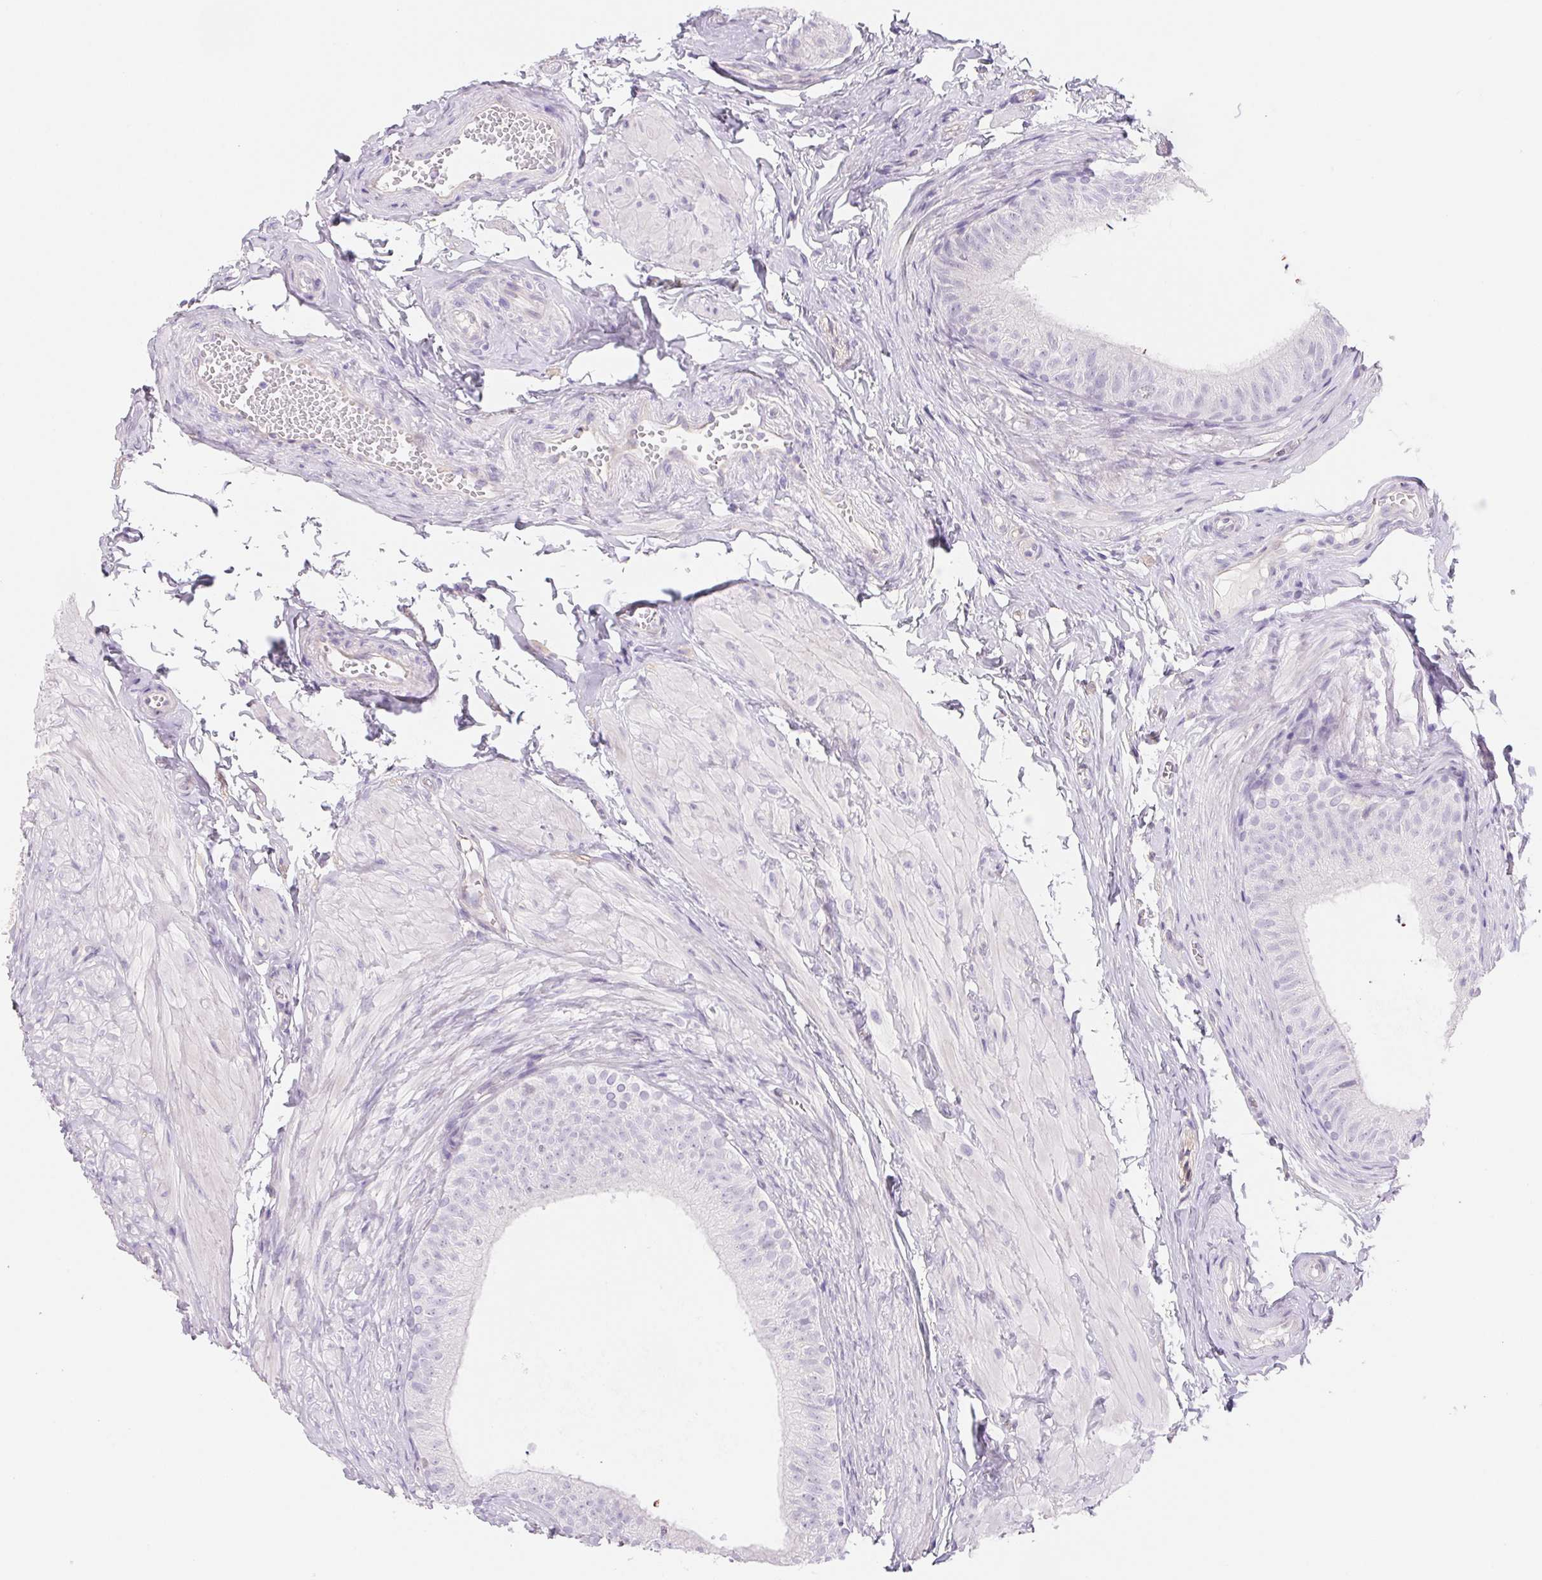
{"staining": {"intensity": "weak", "quantity": "<25%", "location": "cytoplasmic/membranous"}, "tissue": "epididymis", "cell_type": "Glandular cells", "image_type": "normal", "snomed": [{"axis": "morphology", "description": "Normal tissue, NOS"}, {"axis": "topography", "description": "Epididymis, spermatic cord, NOS"}, {"axis": "topography", "description": "Epididymis"}, {"axis": "topography", "description": "Peripheral nerve tissue"}], "caption": "IHC photomicrograph of unremarkable epididymis: human epididymis stained with DAB (3,3'-diaminobenzidine) exhibits no significant protein staining in glandular cells.", "gene": "CTNND2", "patient": {"sex": "male", "age": 29}}